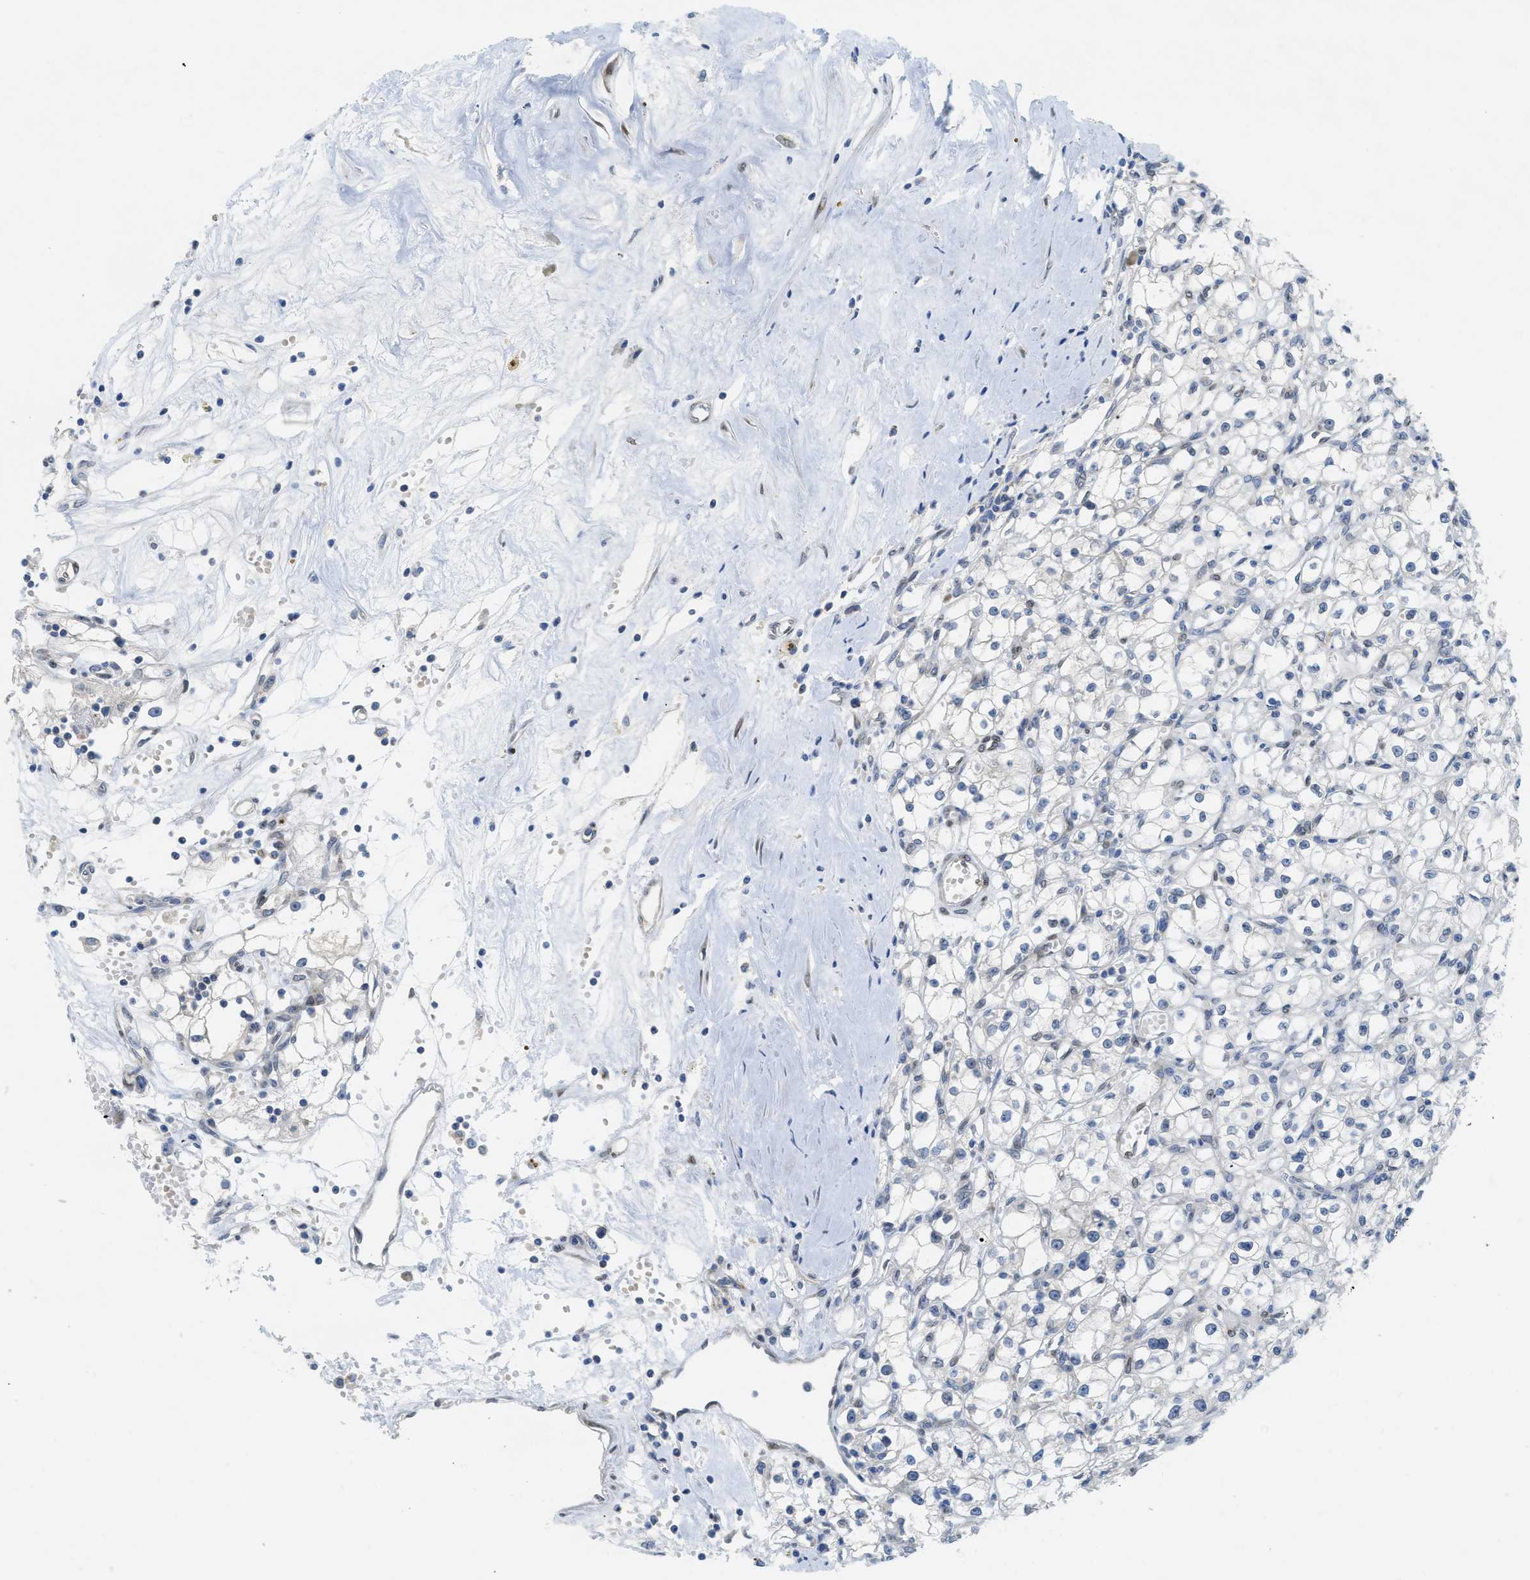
{"staining": {"intensity": "negative", "quantity": "none", "location": "none"}, "tissue": "renal cancer", "cell_type": "Tumor cells", "image_type": "cancer", "snomed": [{"axis": "morphology", "description": "Adenocarcinoma, NOS"}, {"axis": "topography", "description": "Kidney"}], "caption": "There is no significant staining in tumor cells of renal adenocarcinoma.", "gene": "EIF2AK3", "patient": {"sex": "male", "age": 56}}